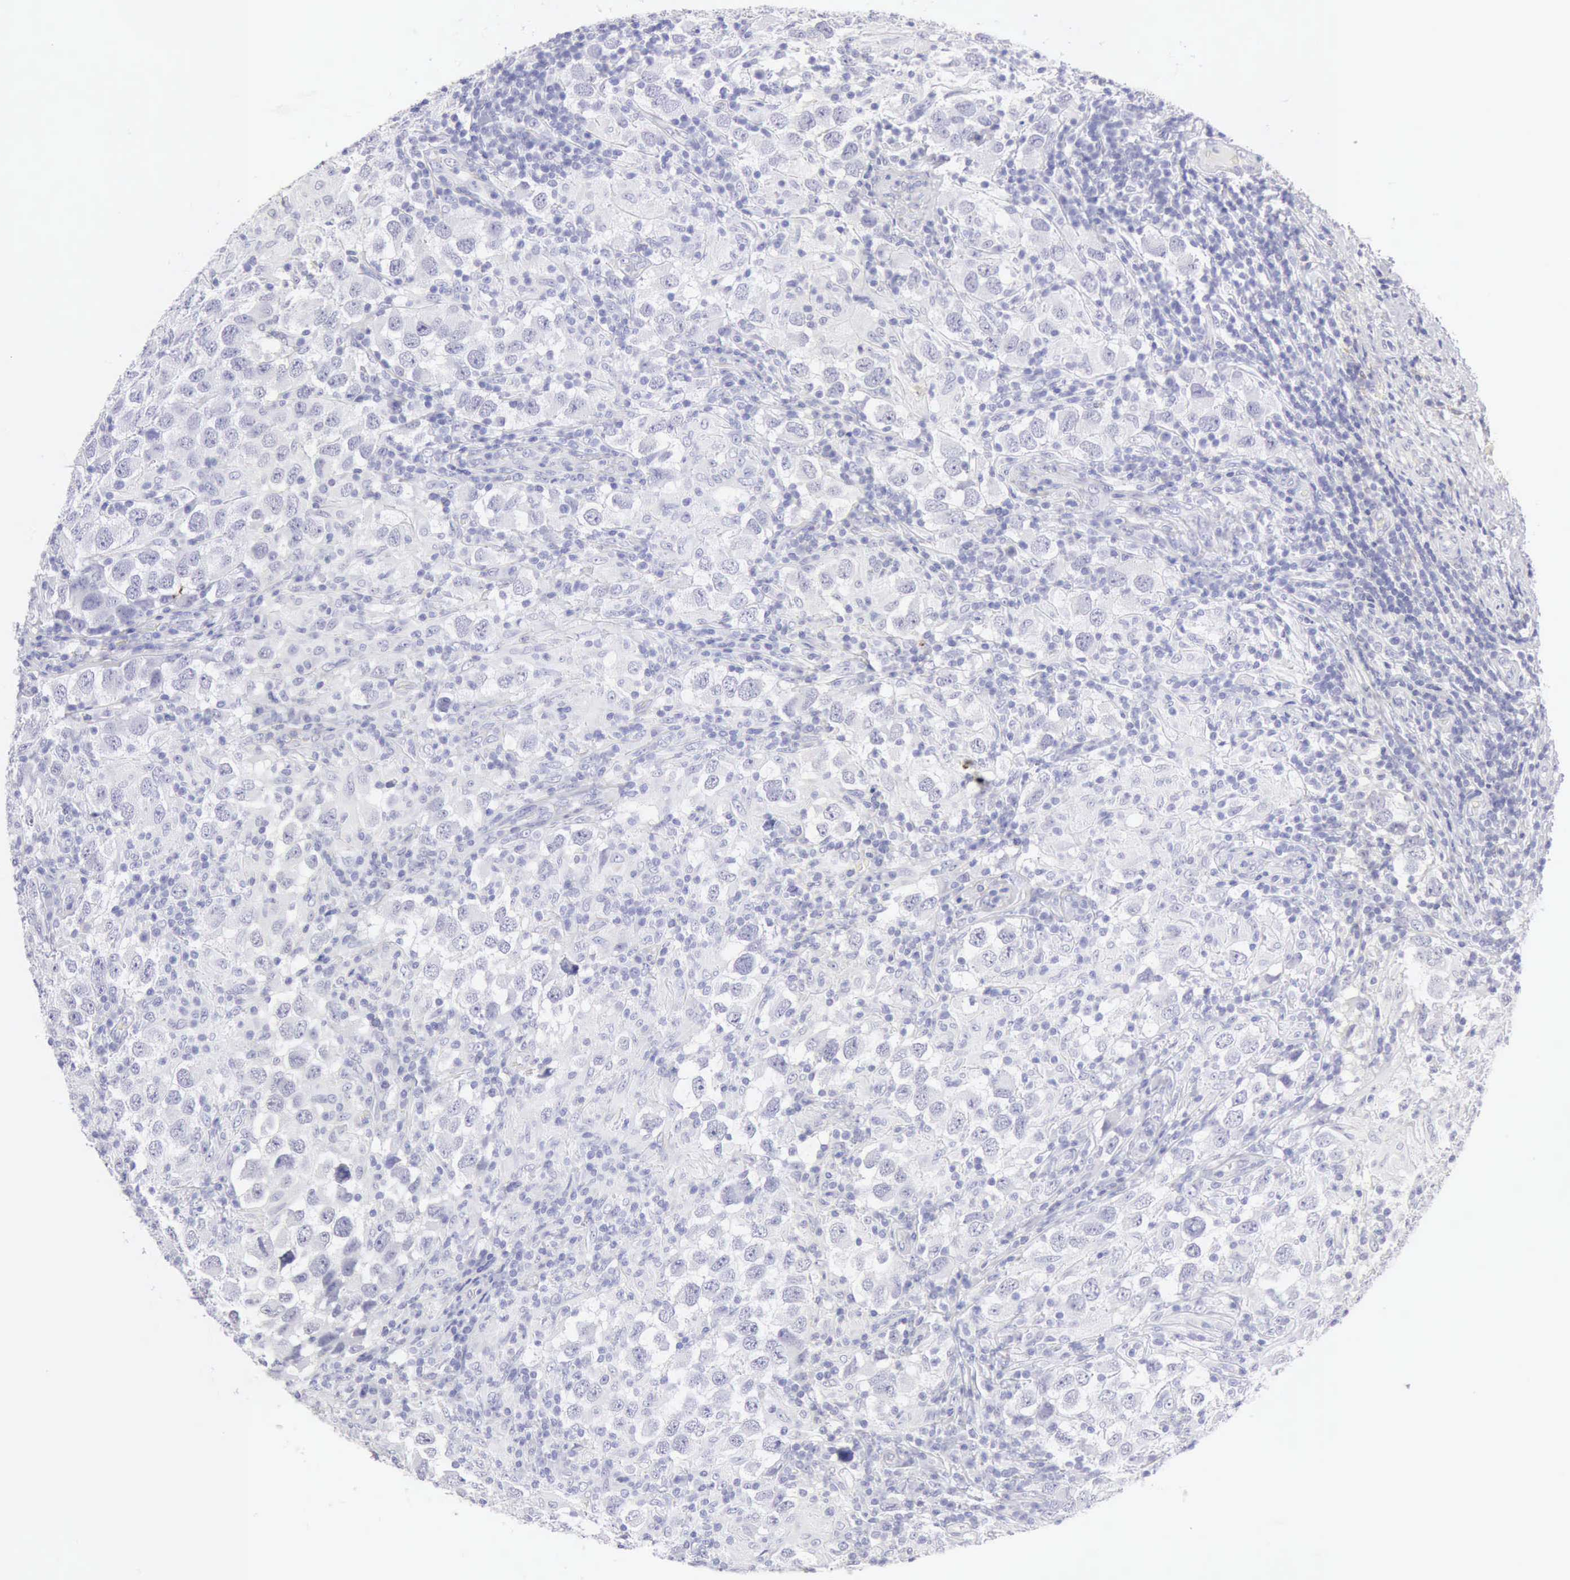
{"staining": {"intensity": "negative", "quantity": "none", "location": "none"}, "tissue": "testis cancer", "cell_type": "Tumor cells", "image_type": "cancer", "snomed": [{"axis": "morphology", "description": "Carcinoma, Embryonal, NOS"}, {"axis": "topography", "description": "Testis"}], "caption": "Immunohistochemistry micrograph of testis embryonal carcinoma stained for a protein (brown), which displays no staining in tumor cells.", "gene": "RNASE1", "patient": {"sex": "male", "age": 21}}